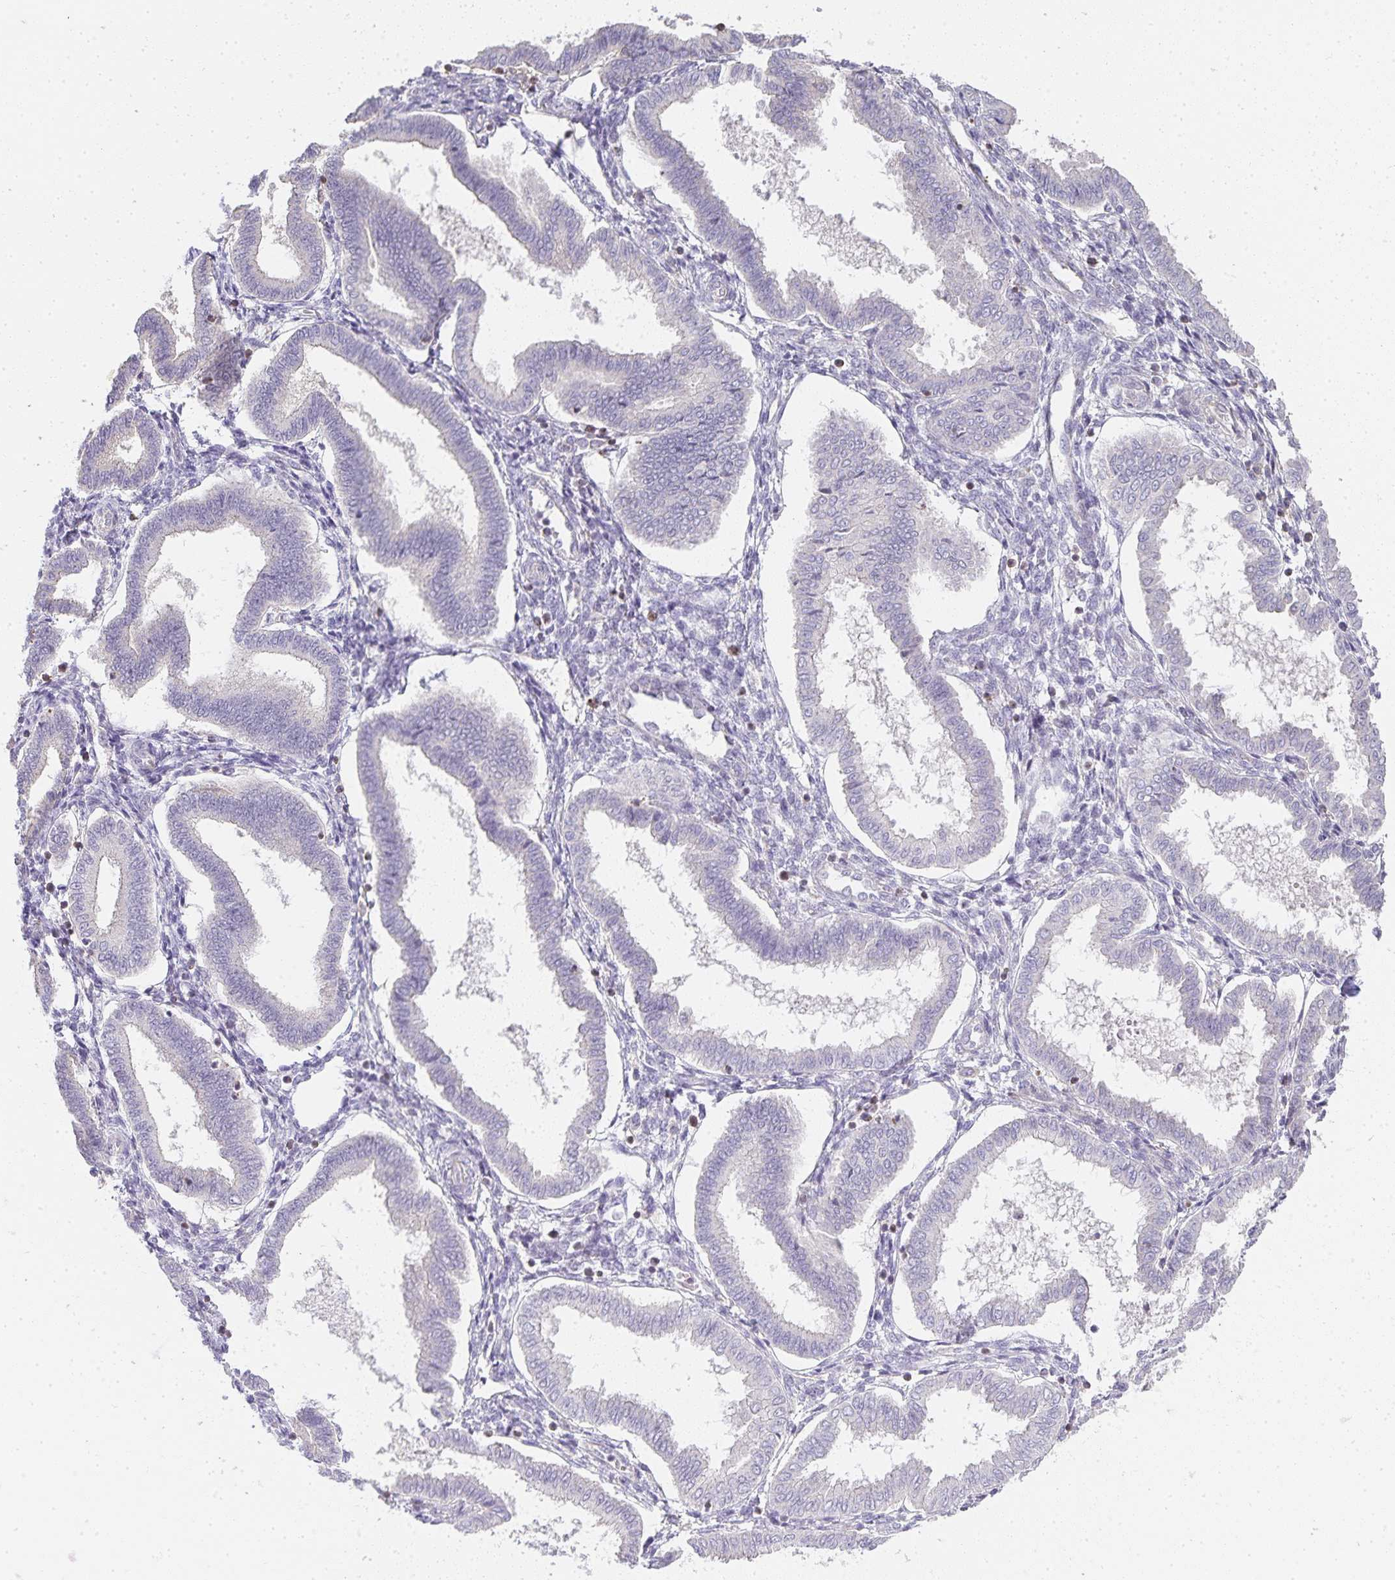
{"staining": {"intensity": "negative", "quantity": "none", "location": "none"}, "tissue": "endometrium", "cell_type": "Cells in endometrial stroma", "image_type": "normal", "snomed": [{"axis": "morphology", "description": "Normal tissue, NOS"}, {"axis": "topography", "description": "Endometrium"}], "caption": "DAB immunohistochemical staining of normal endometrium displays no significant expression in cells in endometrial stroma.", "gene": "GATA3", "patient": {"sex": "female", "age": 24}}